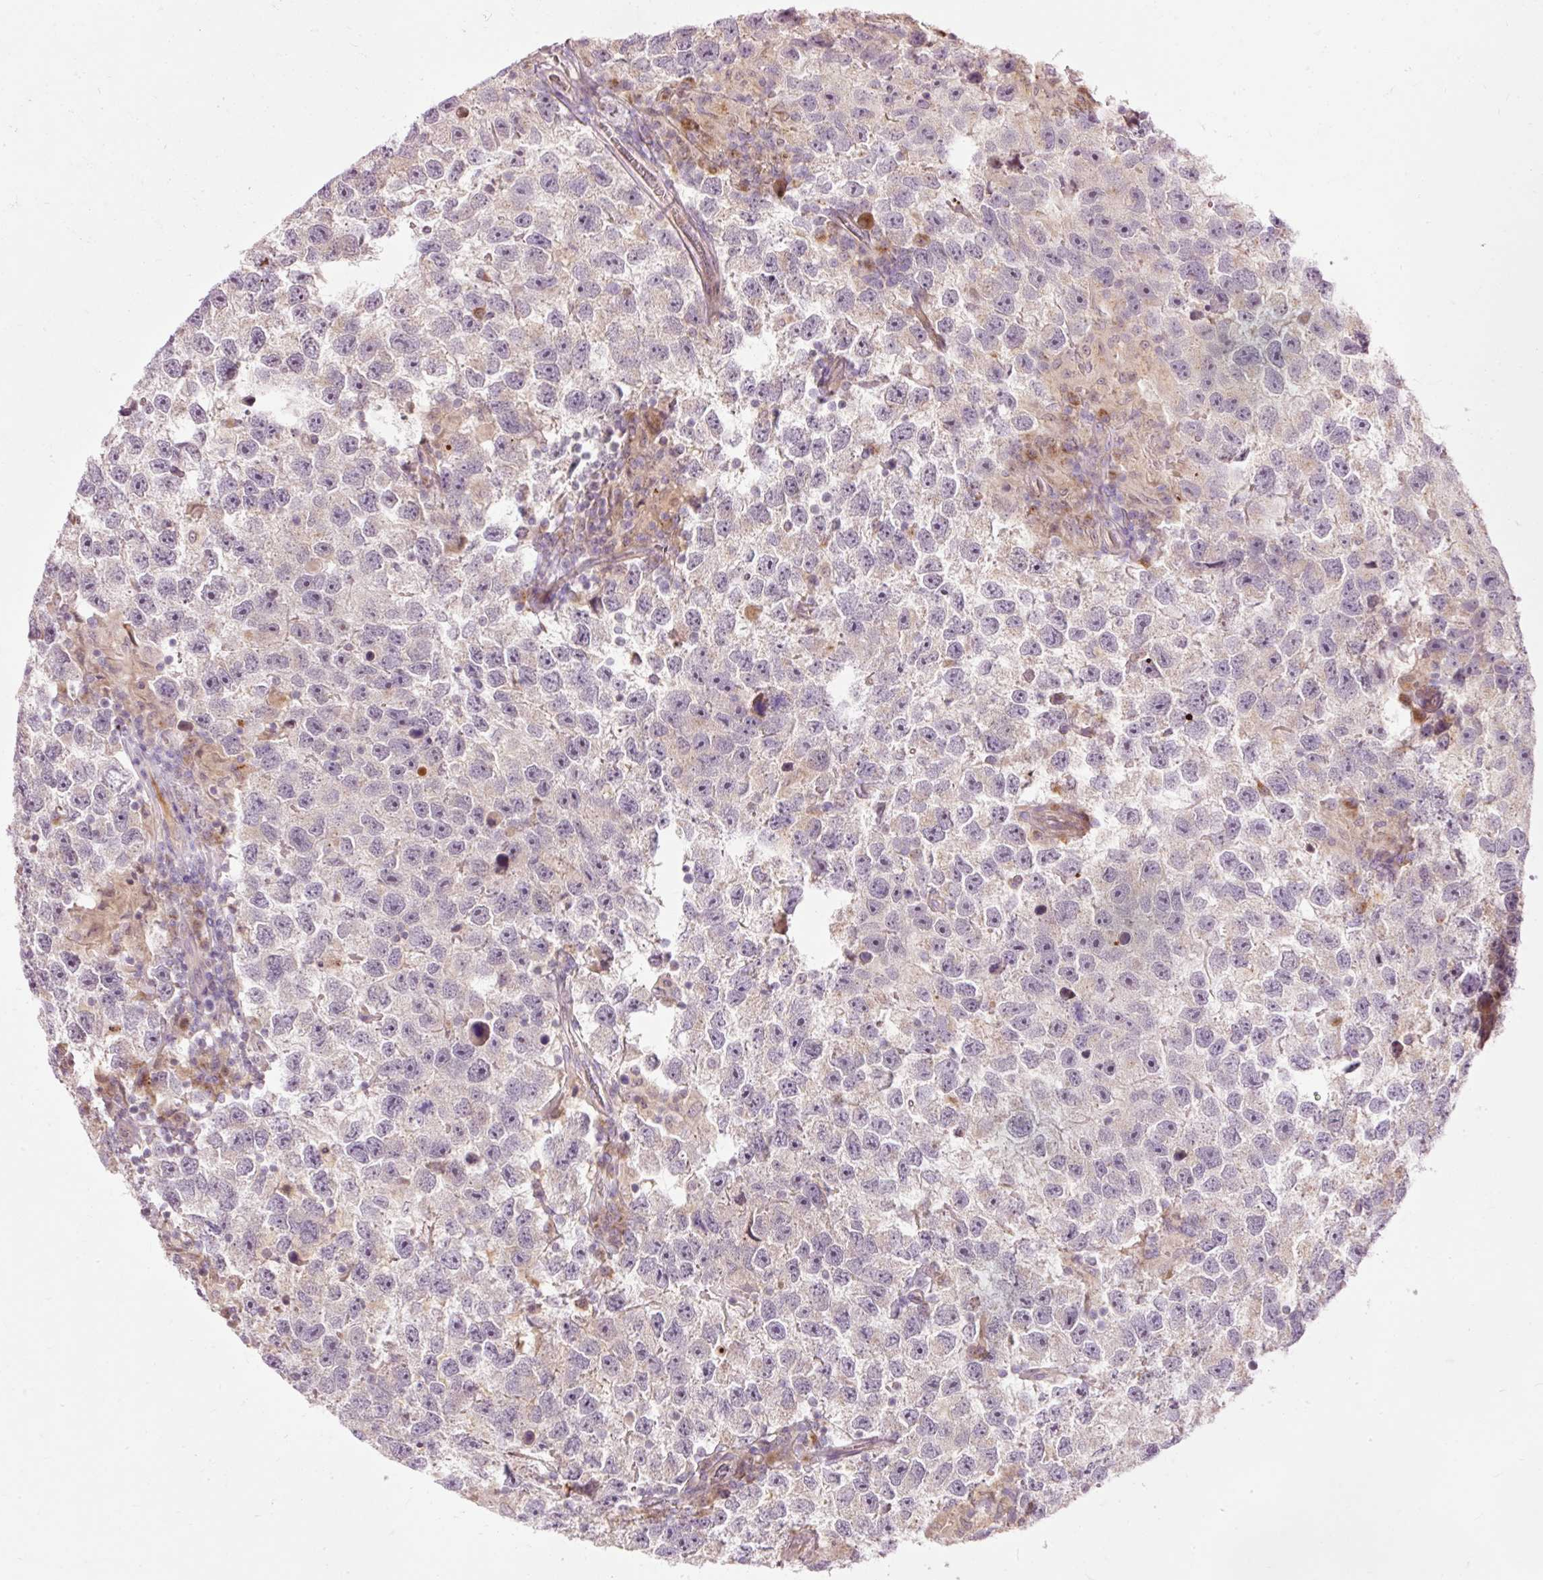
{"staining": {"intensity": "negative", "quantity": "none", "location": "none"}, "tissue": "testis cancer", "cell_type": "Tumor cells", "image_type": "cancer", "snomed": [{"axis": "morphology", "description": "Seminoma, NOS"}, {"axis": "topography", "description": "Testis"}], "caption": "This is a image of IHC staining of seminoma (testis), which shows no staining in tumor cells.", "gene": "PRDX5", "patient": {"sex": "male", "age": 26}}